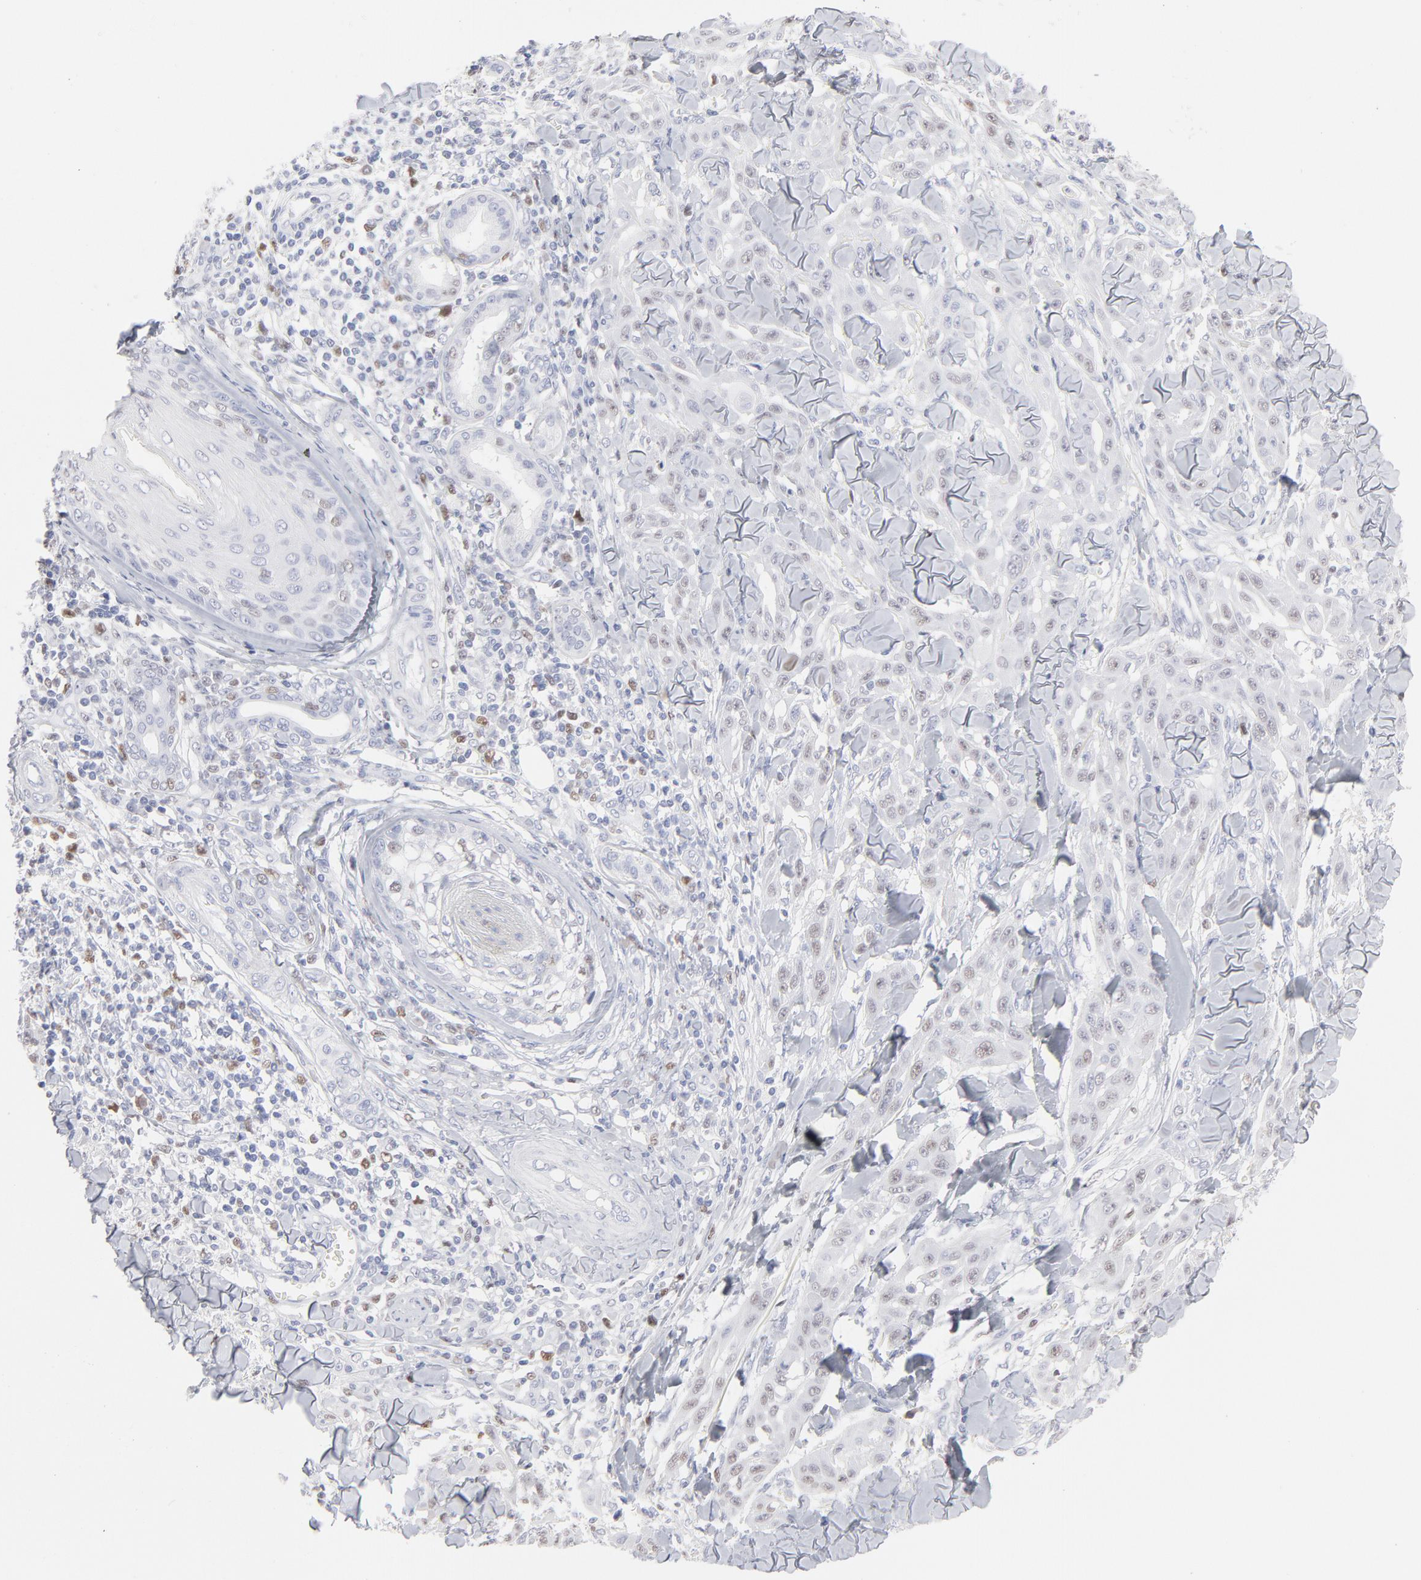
{"staining": {"intensity": "weak", "quantity": "<25%", "location": "nuclear"}, "tissue": "skin cancer", "cell_type": "Tumor cells", "image_type": "cancer", "snomed": [{"axis": "morphology", "description": "Squamous cell carcinoma, NOS"}, {"axis": "topography", "description": "Skin"}], "caption": "DAB immunohistochemical staining of squamous cell carcinoma (skin) demonstrates no significant expression in tumor cells.", "gene": "MCM7", "patient": {"sex": "male", "age": 24}}